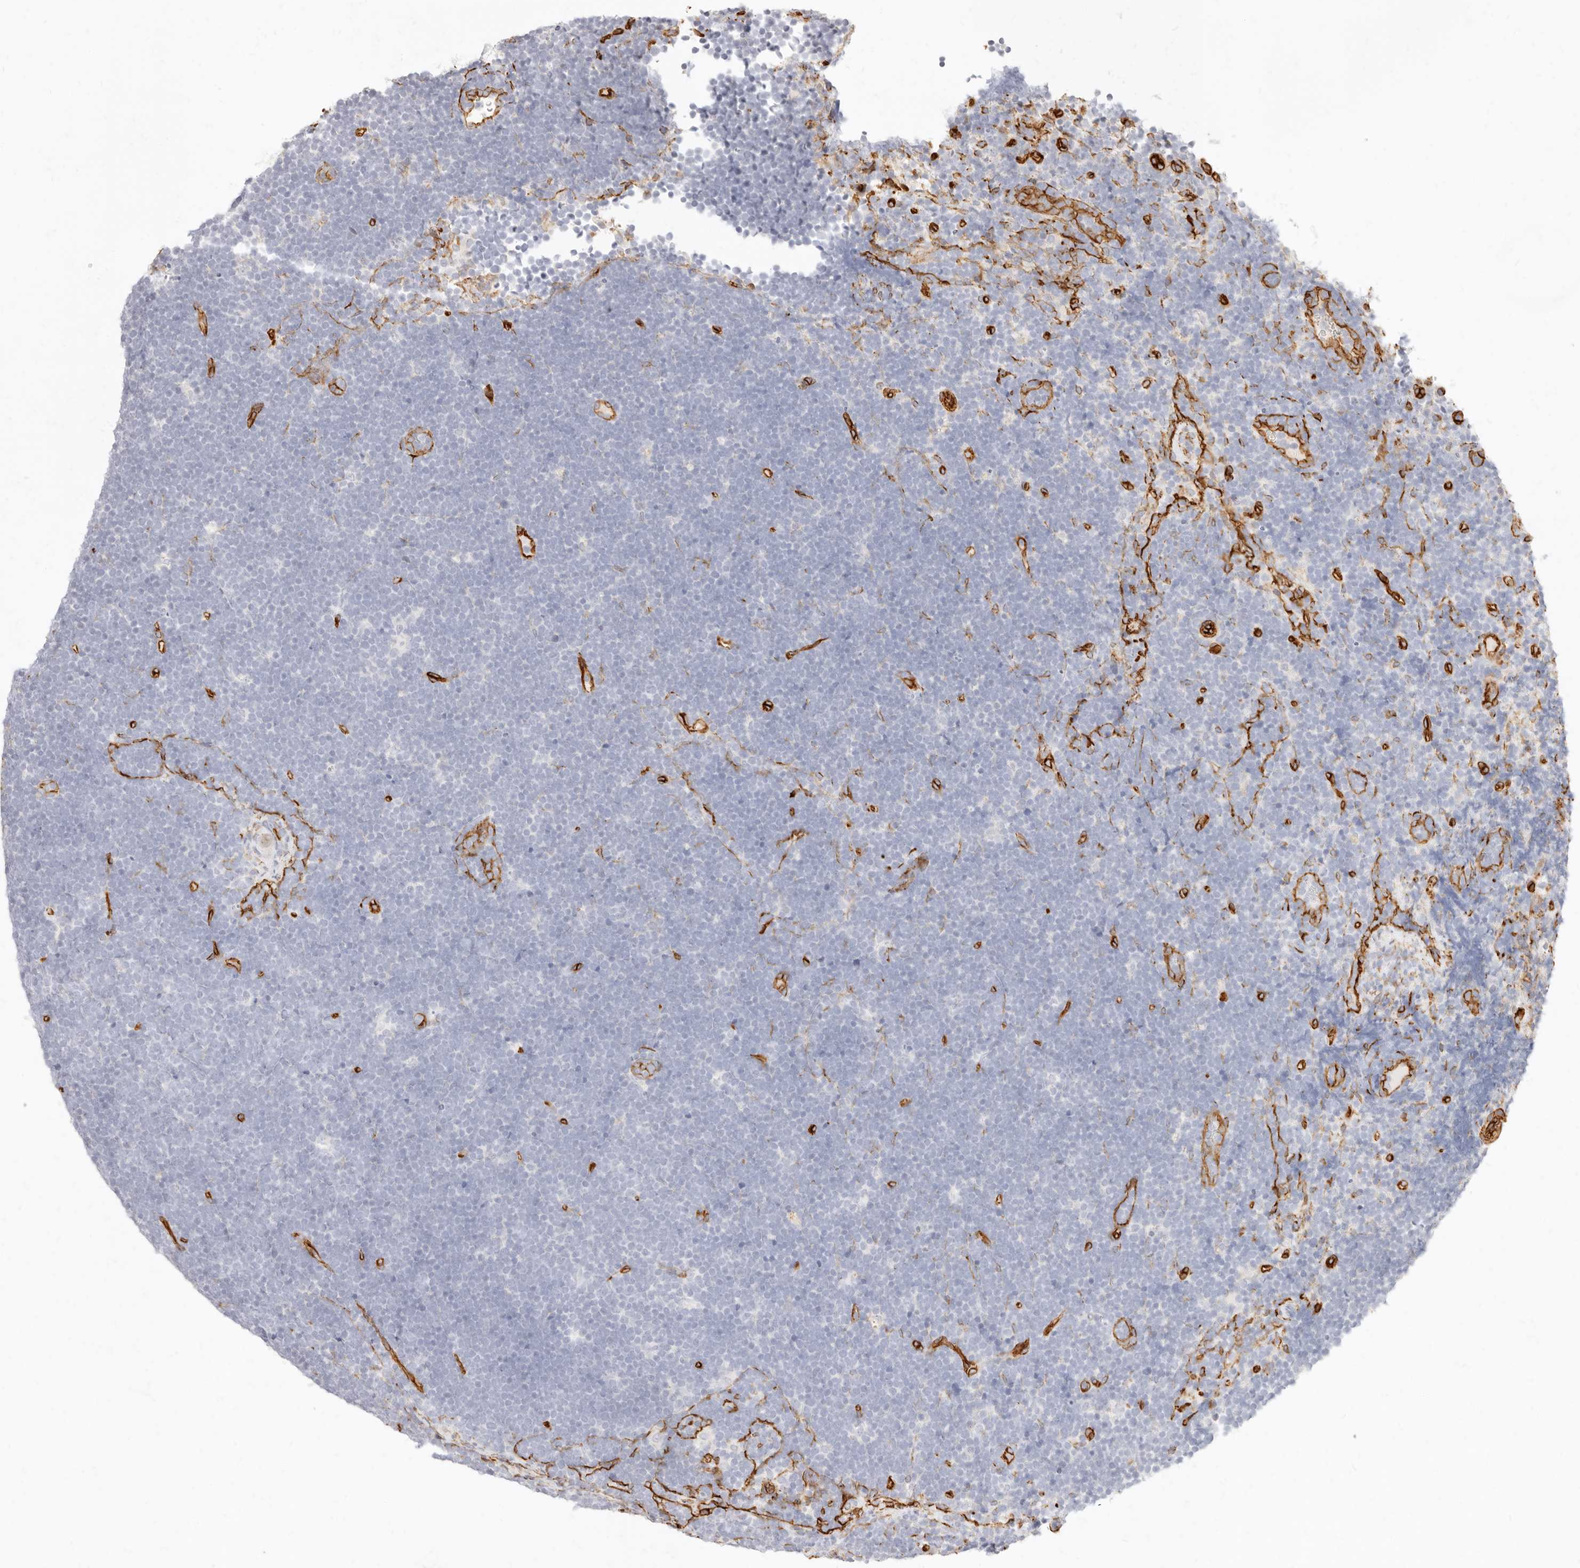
{"staining": {"intensity": "negative", "quantity": "none", "location": "none"}, "tissue": "lymphoma", "cell_type": "Tumor cells", "image_type": "cancer", "snomed": [{"axis": "morphology", "description": "Malignant lymphoma, non-Hodgkin's type, High grade"}, {"axis": "topography", "description": "Lymph node"}], "caption": "A micrograph of human malignant lymphoma, non-Hodgkin's type (high-grade) is negative for staining in tumor cells.", "gene": "NUS1", "patient": {"sex": "male", "age": 13}}